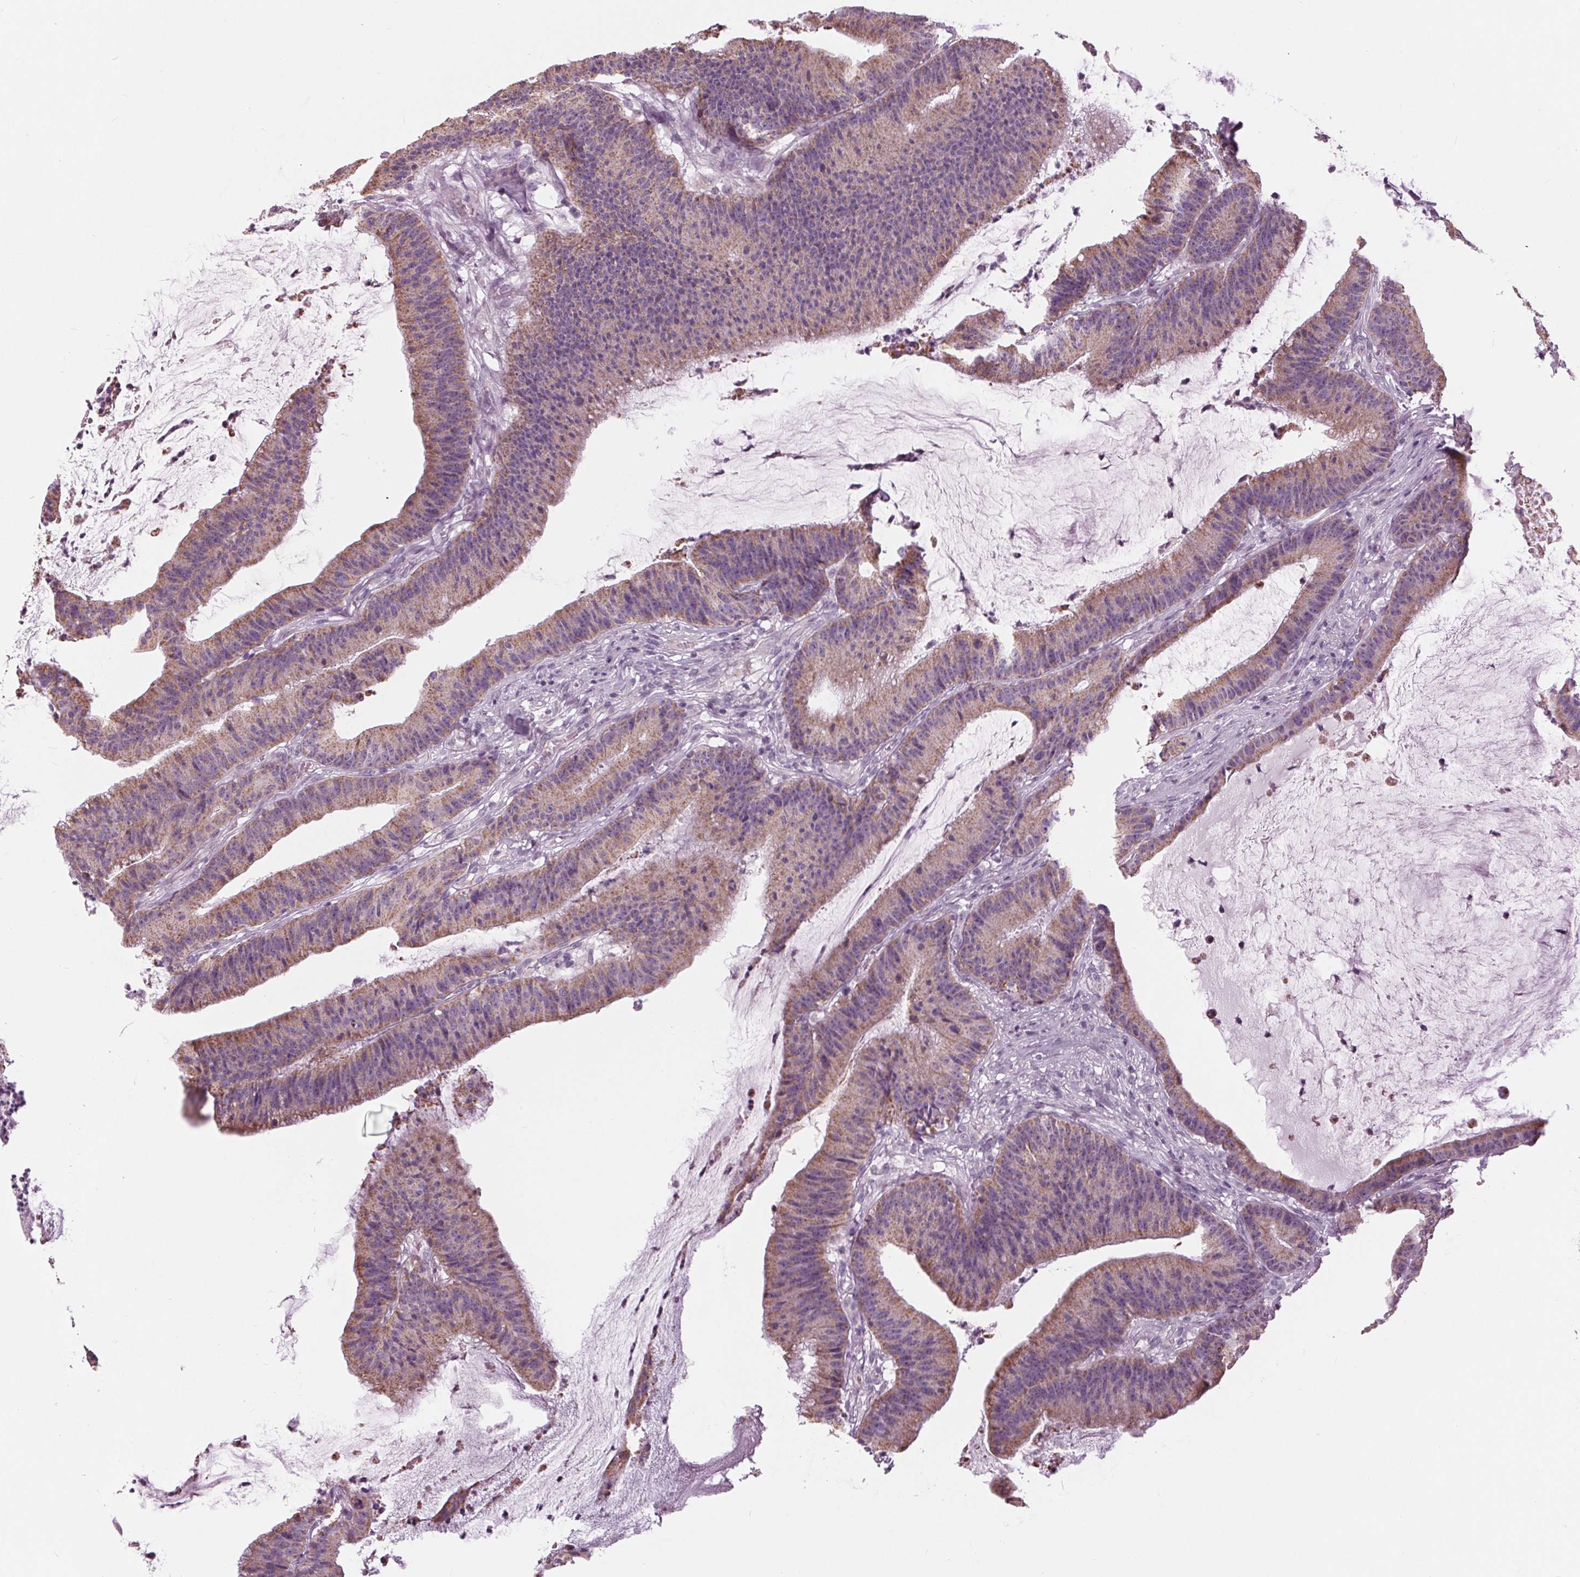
{"staining": {"intensity": "weak", "quantity": ">75%", "location": "cytoplasmic/membranous"}, "tissue": "colorectal cancer", "cell_type": "Tumor cells", "image_type": "cancer", "snomed": [{"axis": "morphology", "description": "Adenocarcinoma, NOS"}, {"axis": "topography", "description": "Colon"}], "caption": "About >75% of tumor cells in colorectal adenocarcinoma display weak cytoplasmic/membranous protein staining as visualized by brown immunohistochemical staining.", "gene": "SAMD4A", "patient": {"sex": "female", "age": 78}}